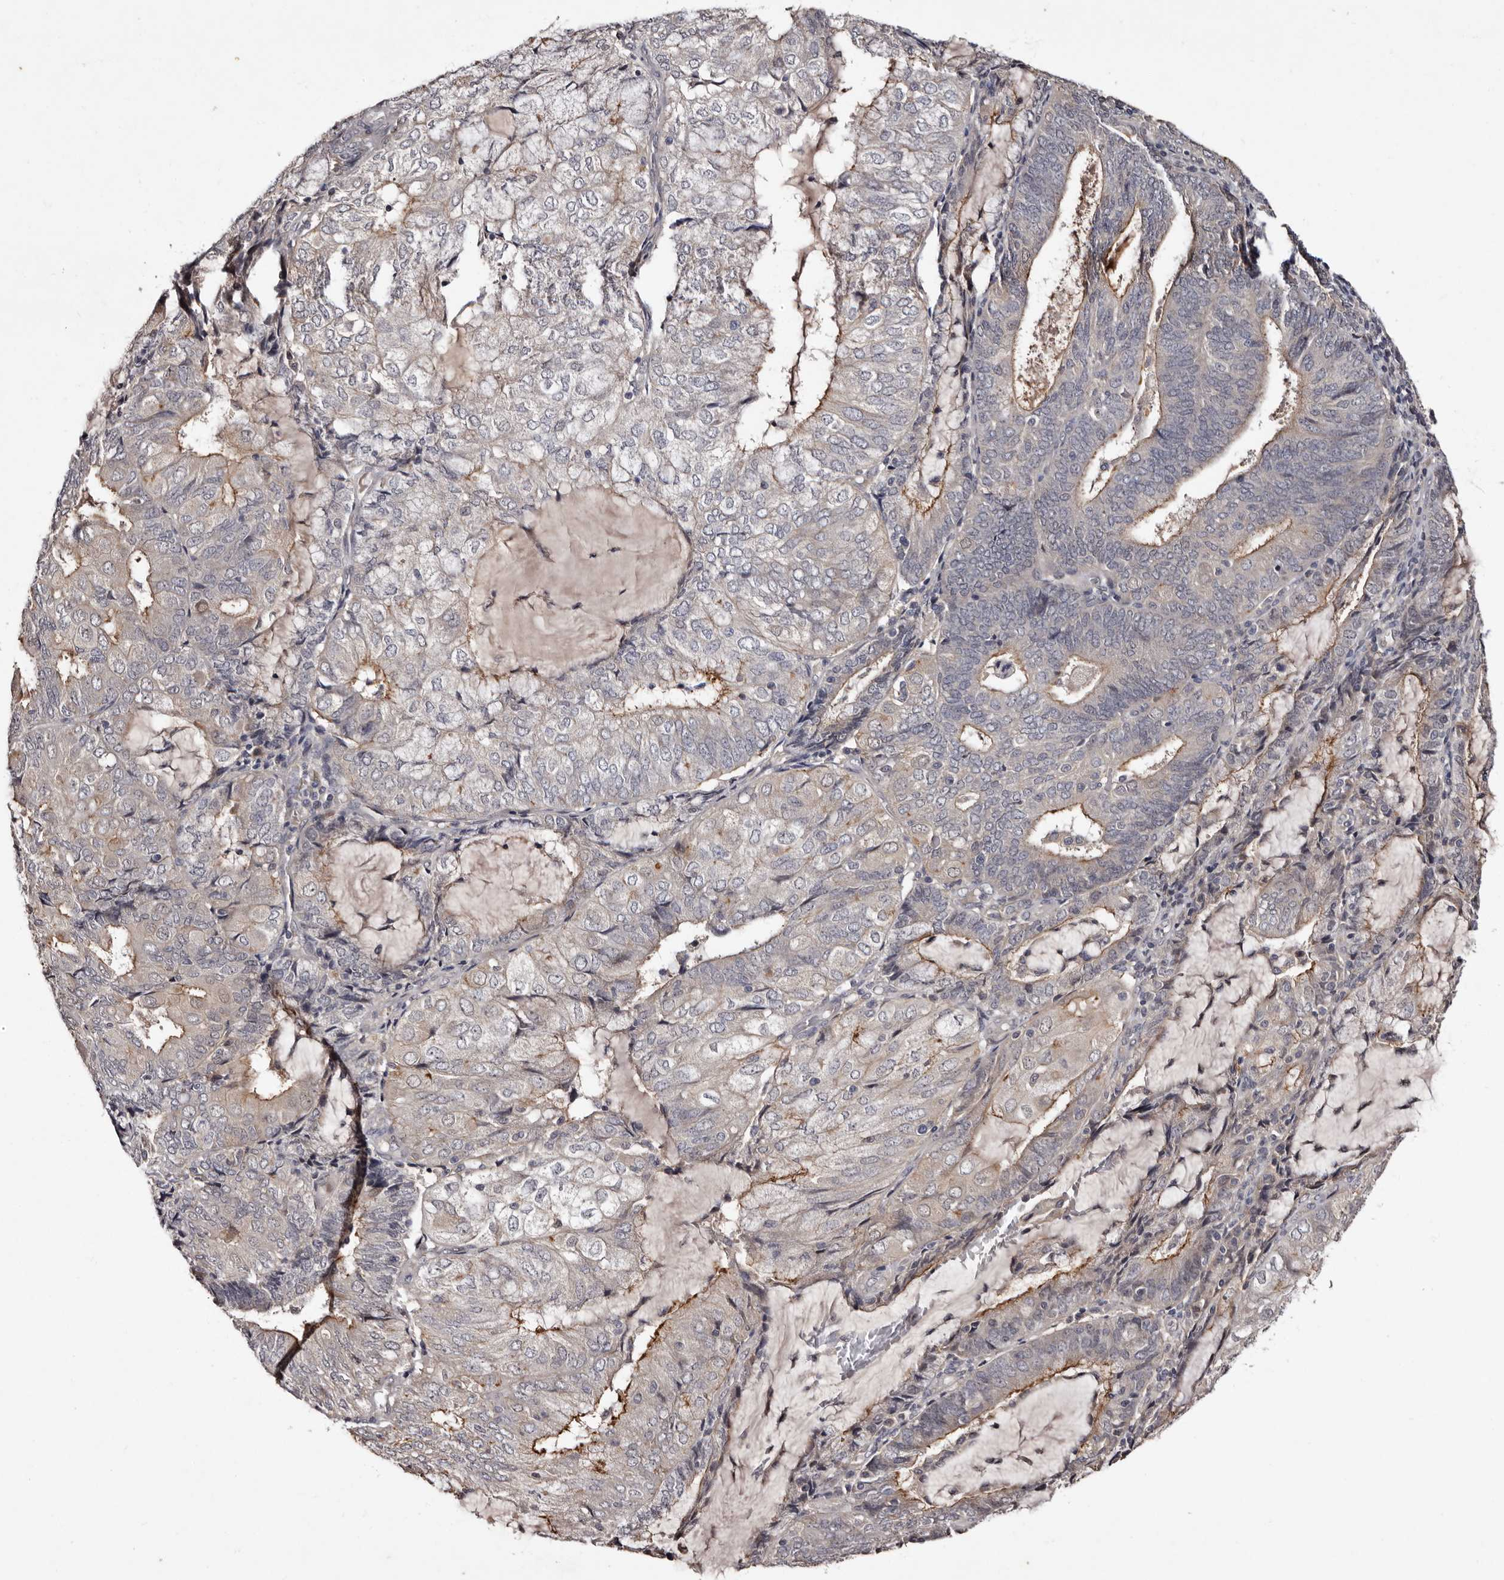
{"staining": {"intensity": "moderate", "quantity": "<25%", "location": "cytoplasmic/membranous"}, "tissue": "endometrial cancer", "cell_type": "Tumor cells", "image_type": "cancer", "snomed": [{"axis": "morphology", "description": "Adenocarcinoma, NOS"}, {"axis": "topography", "description": "Endometrium"}], "caption": "Moderate cytoplasmic/membranous protein expression is seen in approximately <25% of tumor cells in adenocarcinoma (endometrial). The protein is shown in brown color, while the nuclei are stained blue.", "gene": "LANCL2", "patient": {"sex": "female", "age": 81}}